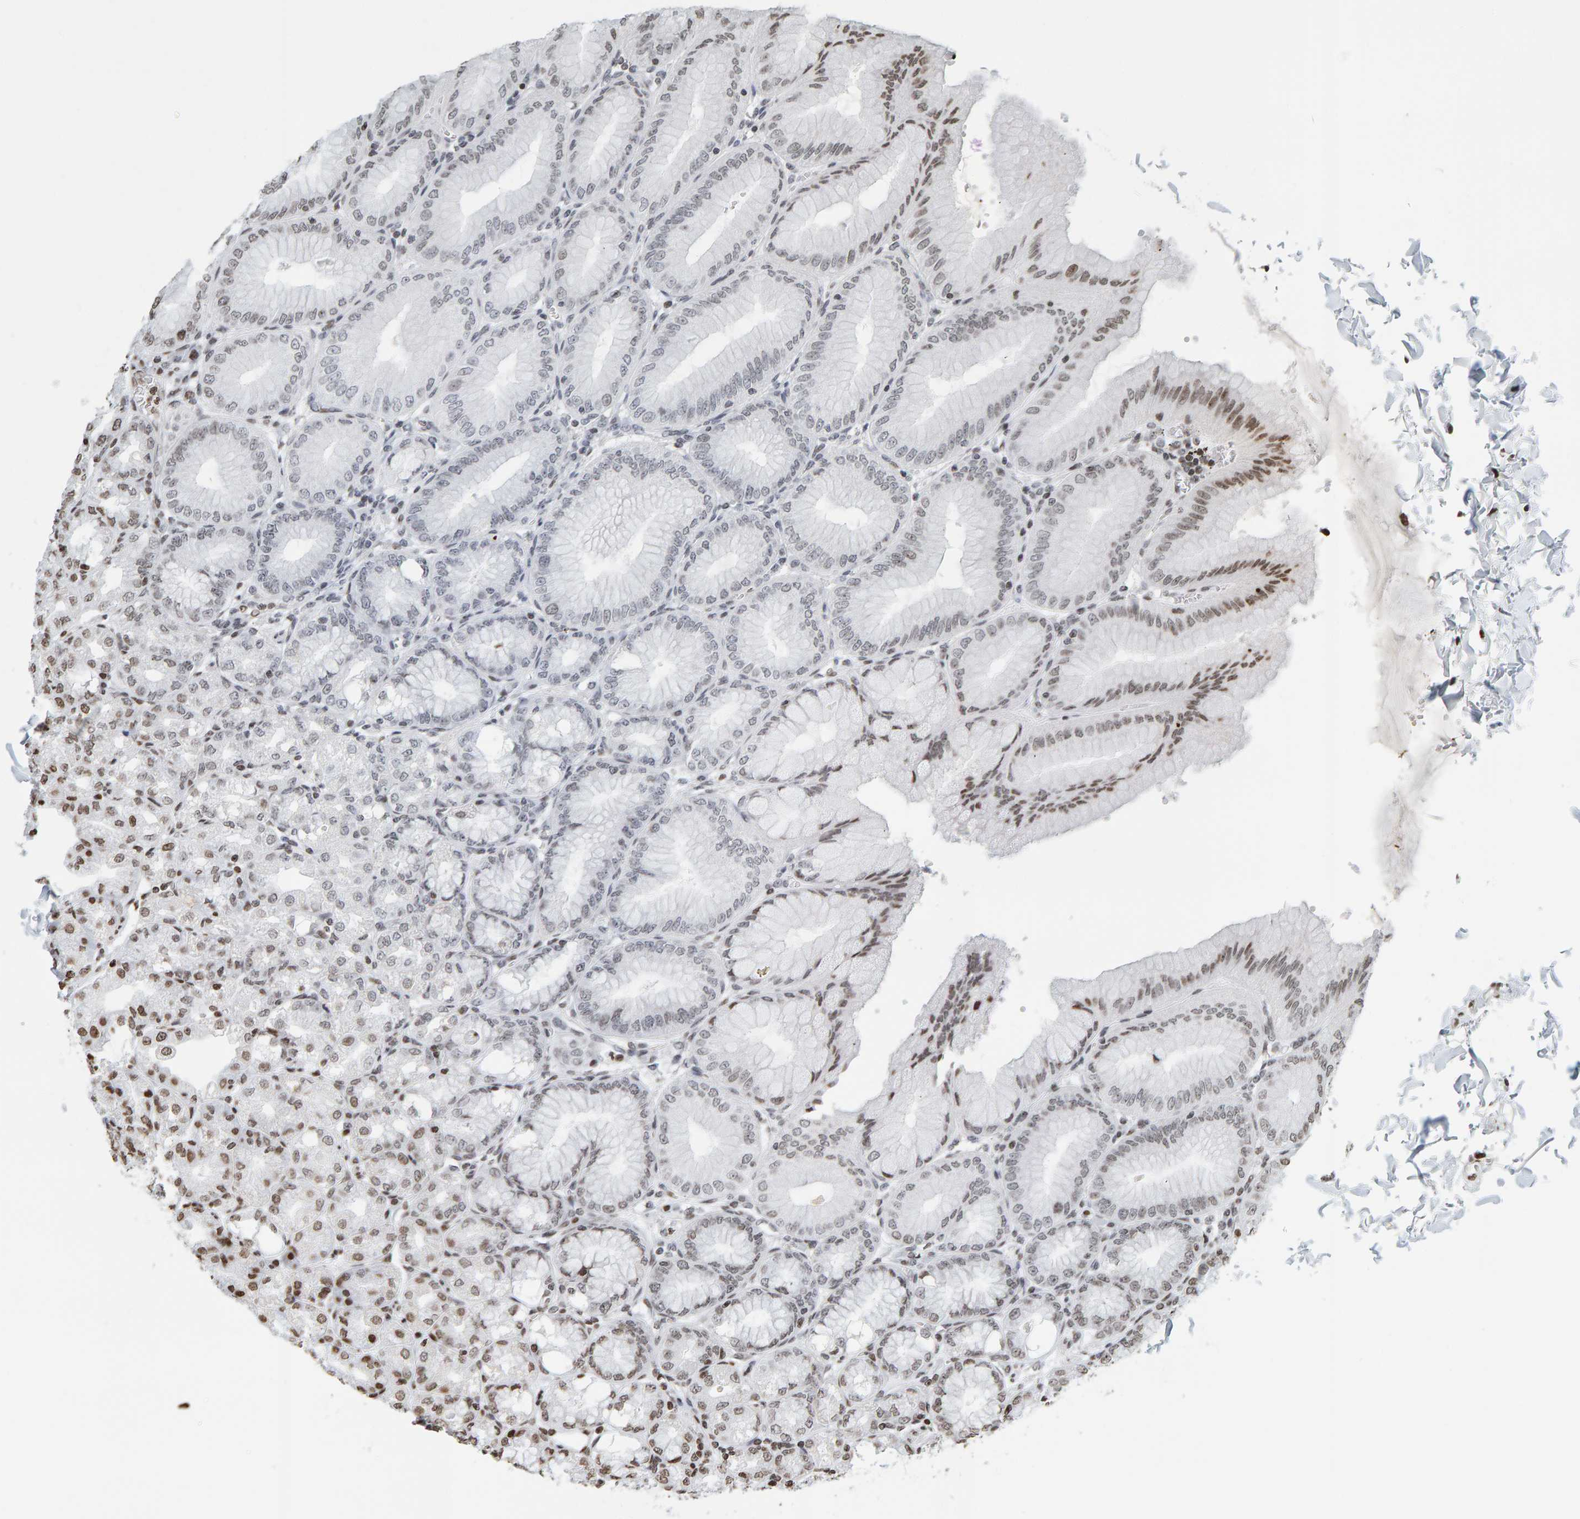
{"staining": {"intensity": "strong", "quantity": "<25%", "location": "nuclear"}, "tissue": "stomach", "cell_type": "Glandular cells", "image_type": "normal", "snomed": [{"axis": "morphology", "description": "Normal tissue, NOS"}, {"axis": "topography", "description": "Stomach, lower"}], "caption": "Protein analysis of unremarkable stomach demonstrates strong nuclear expression in approximately <25% of glandular cells. The staining is performed using DAB brown chromogen to label protein expression. The nuclei are counter-stained blue using hematoxylin.", "gene": "BRF2", "patient": {"sex": "male", "age": 71}}